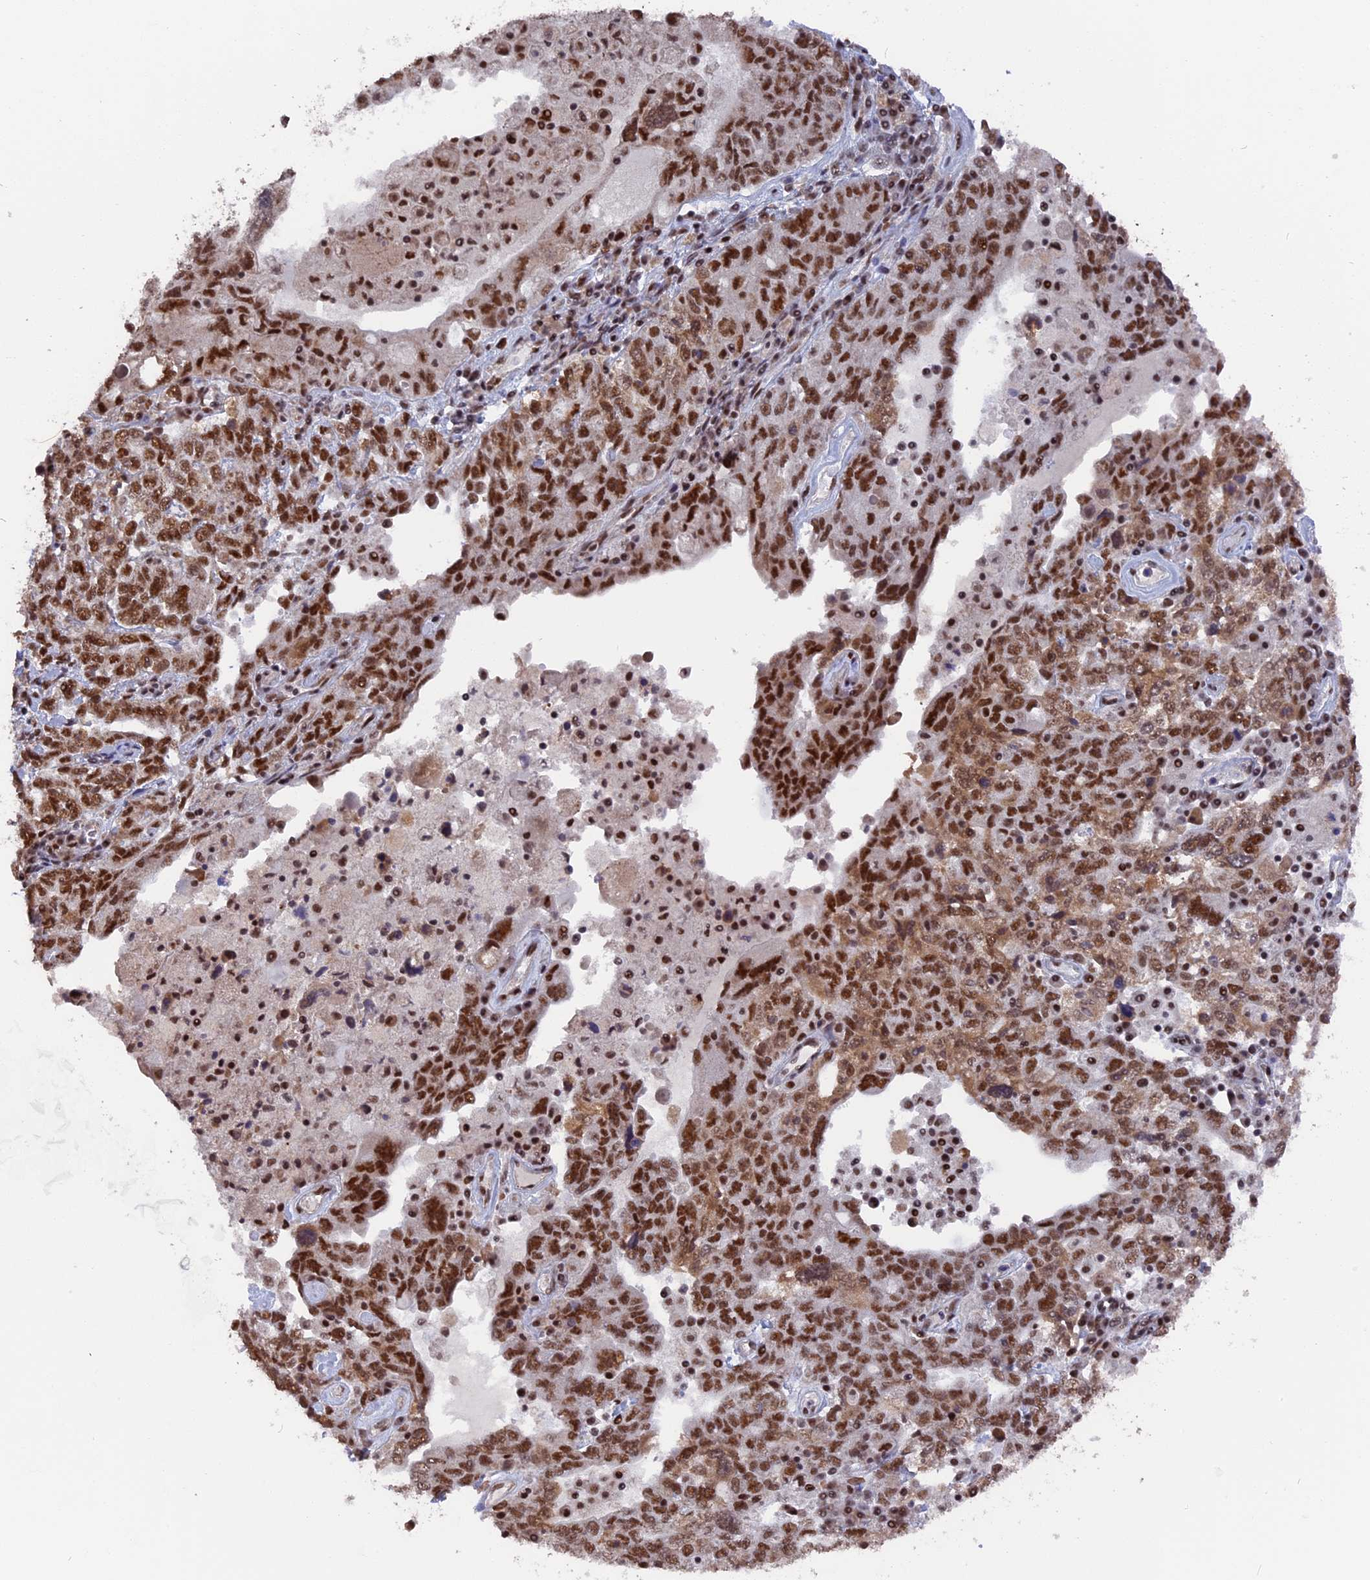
{"staining": {"intensity": "moderate", "quantity": ">75%", "location": "nuclear"}, "tissue": "ovarian cancer", "cell_type": "Tumor cells", "image_type": "cancer", "snomed": [{"axis": "morphology", "description": "Carcinoma, endometroid"}, {"axis": "topography", "description": "Ovary"}], "caption": "Tumor cells show moderate nuclear staining in approximately >75% of cells in ovarian cancer.", "gene": "SF3A2", "patient": {"sex": "female", "age": 62}}